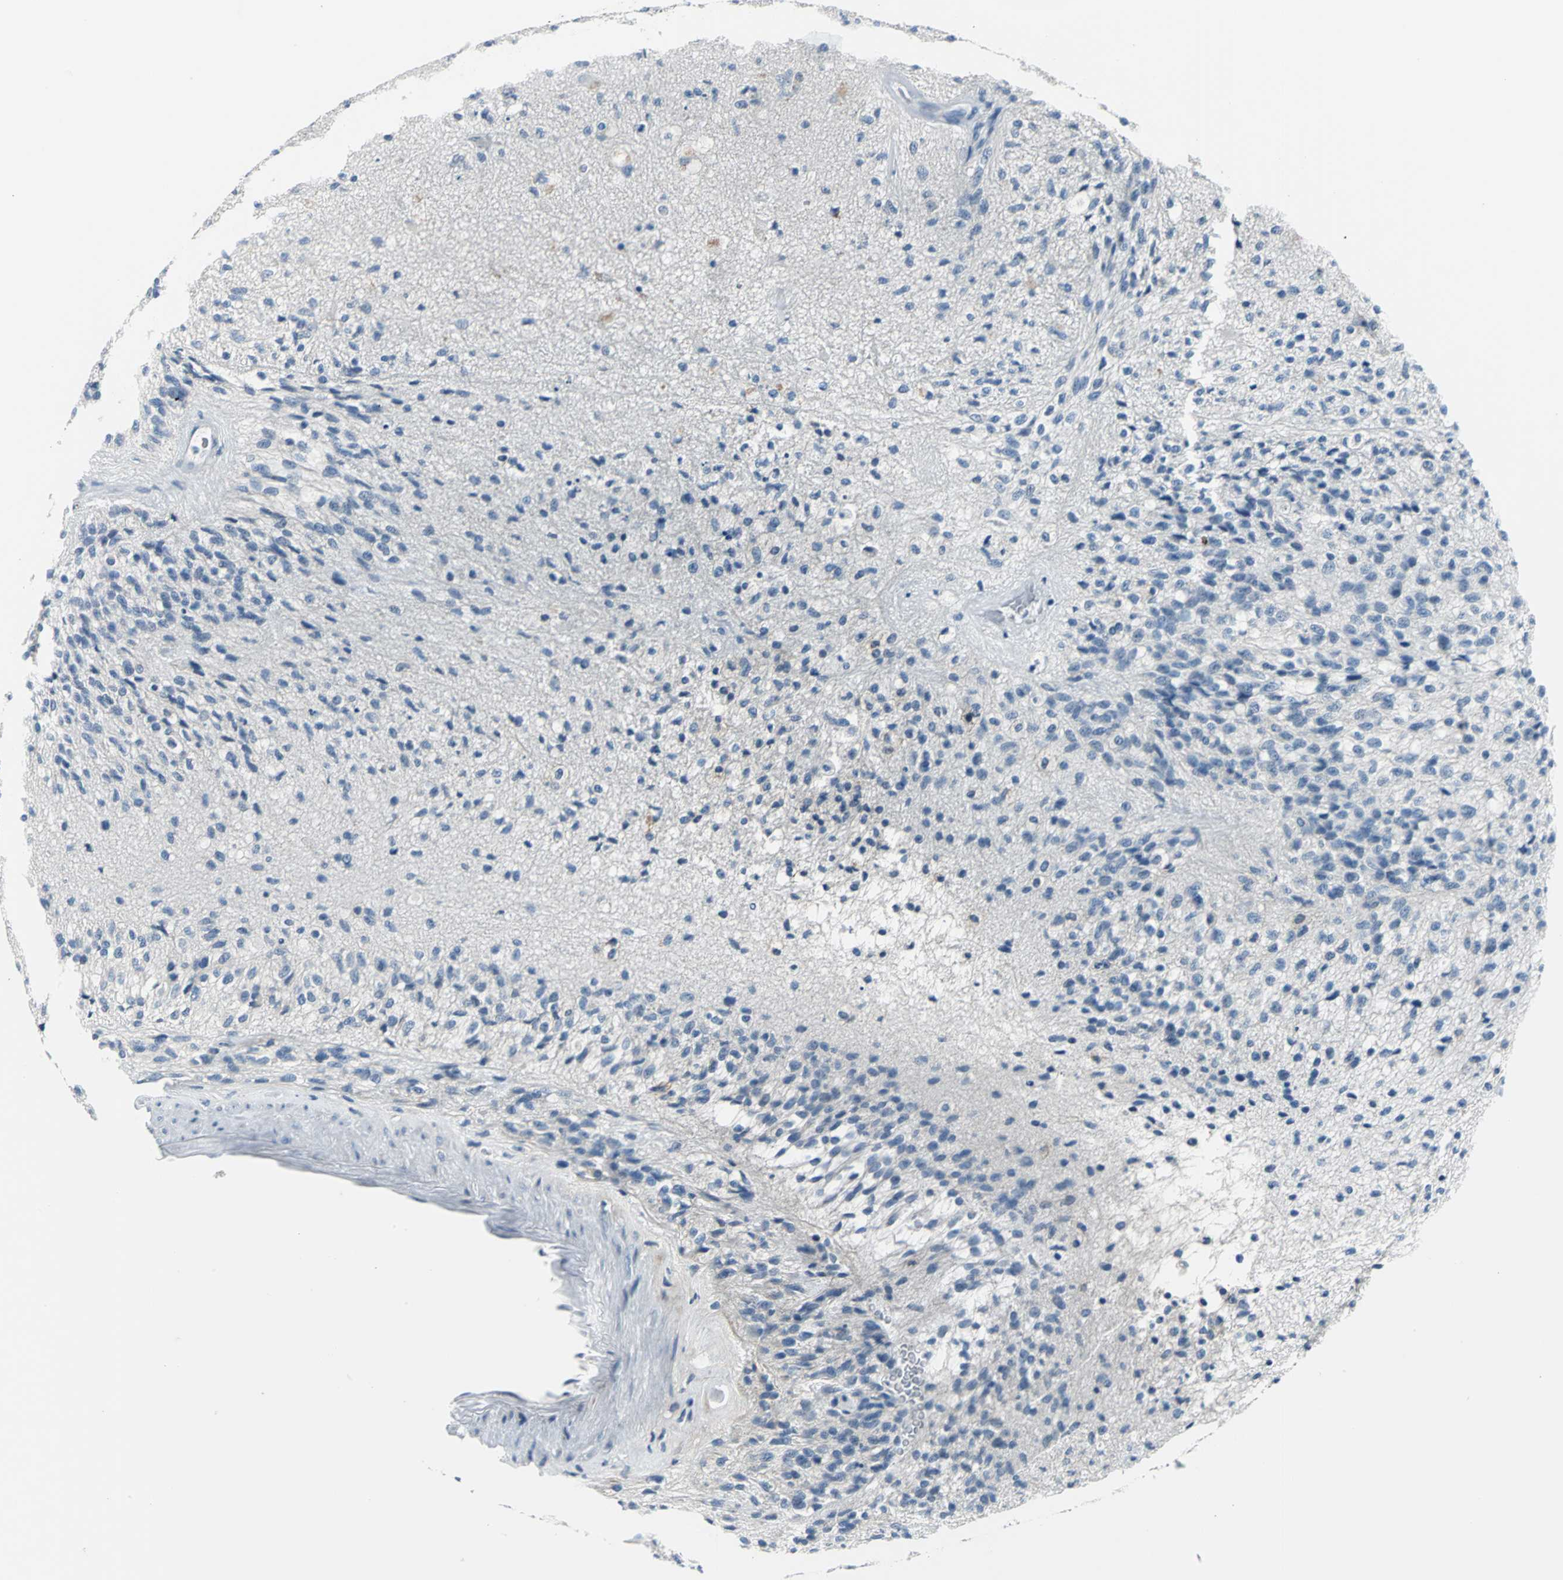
{"staining": {"intensity": "negative", "quantity": "none", "location": "none"}, "tissue": "glioma", "cell_type": "Tumor cells", "image_type": "cancer", "snomed": [{"axis": "morphology", "description": "Normal tissue, NOS"}, {"axis": "morphology", "description": "Glioma, malignant, High grade"}, {"axis": "topography", "description": "Cerebral cortex"}], "caption": "Immunohistochemistry of malignant glioma (high-grade) shows no positivity in tumor cells. (Brightfield microscopy of DAB IHC at high magnification).", "gene": "ZNF415", "patient": {"sex": "male", "age": 77}}